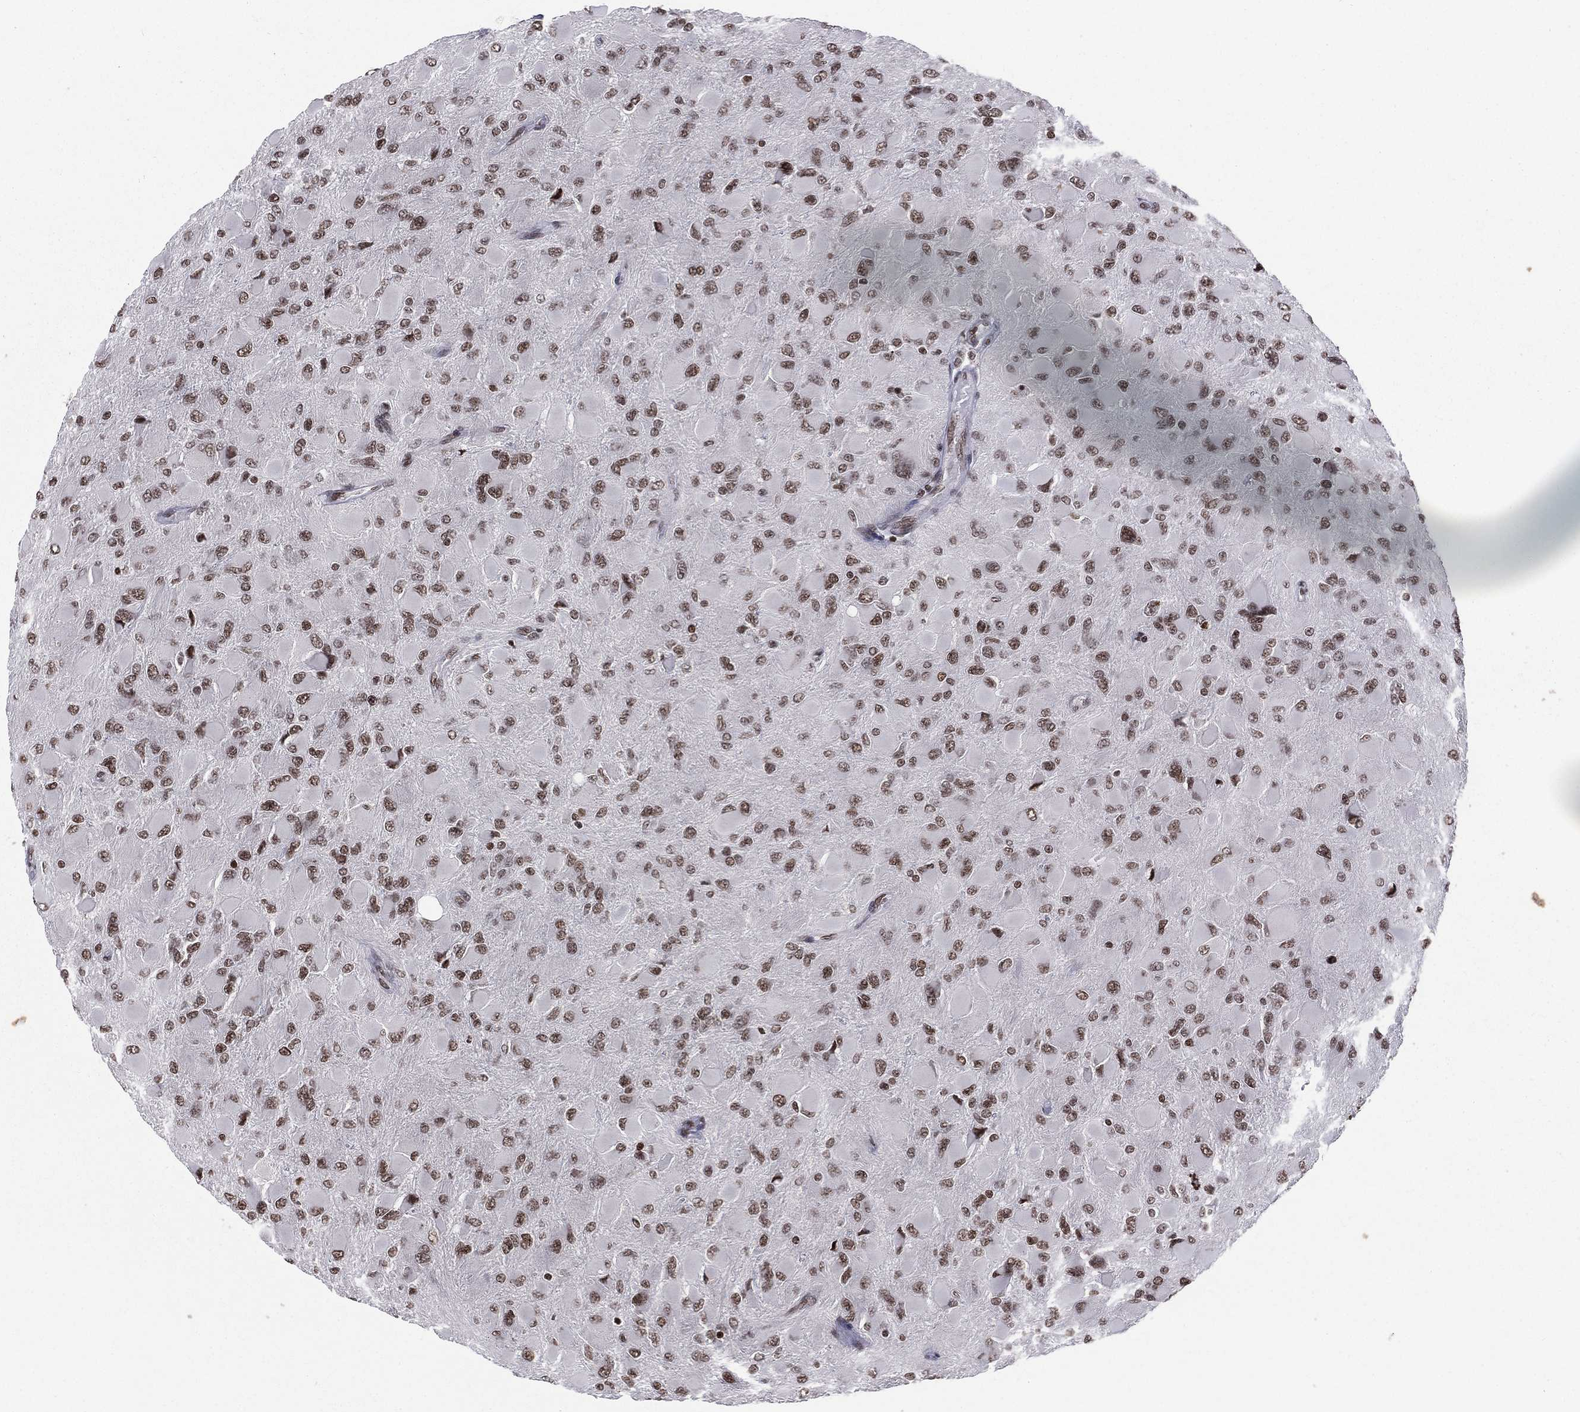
{"staining": {"intensity": "strong", "quantity": ">75%", "location": "nuclear"}, "tissue": "glioma", "cell_type": "Tumor cells", "image_type": "cancer", "snomed": [{"axis": "morphology", "description": "Glioma, malignant, High grade"}, {"axis": "topography", "description": "Cerebral cortex"}], "caption": "A high amount of strong nuclear staining is seen in about >75% of tumor cells in glioma tissue.", "gene": "RFX7", "patient": {"sex": "female", "age": 36}}